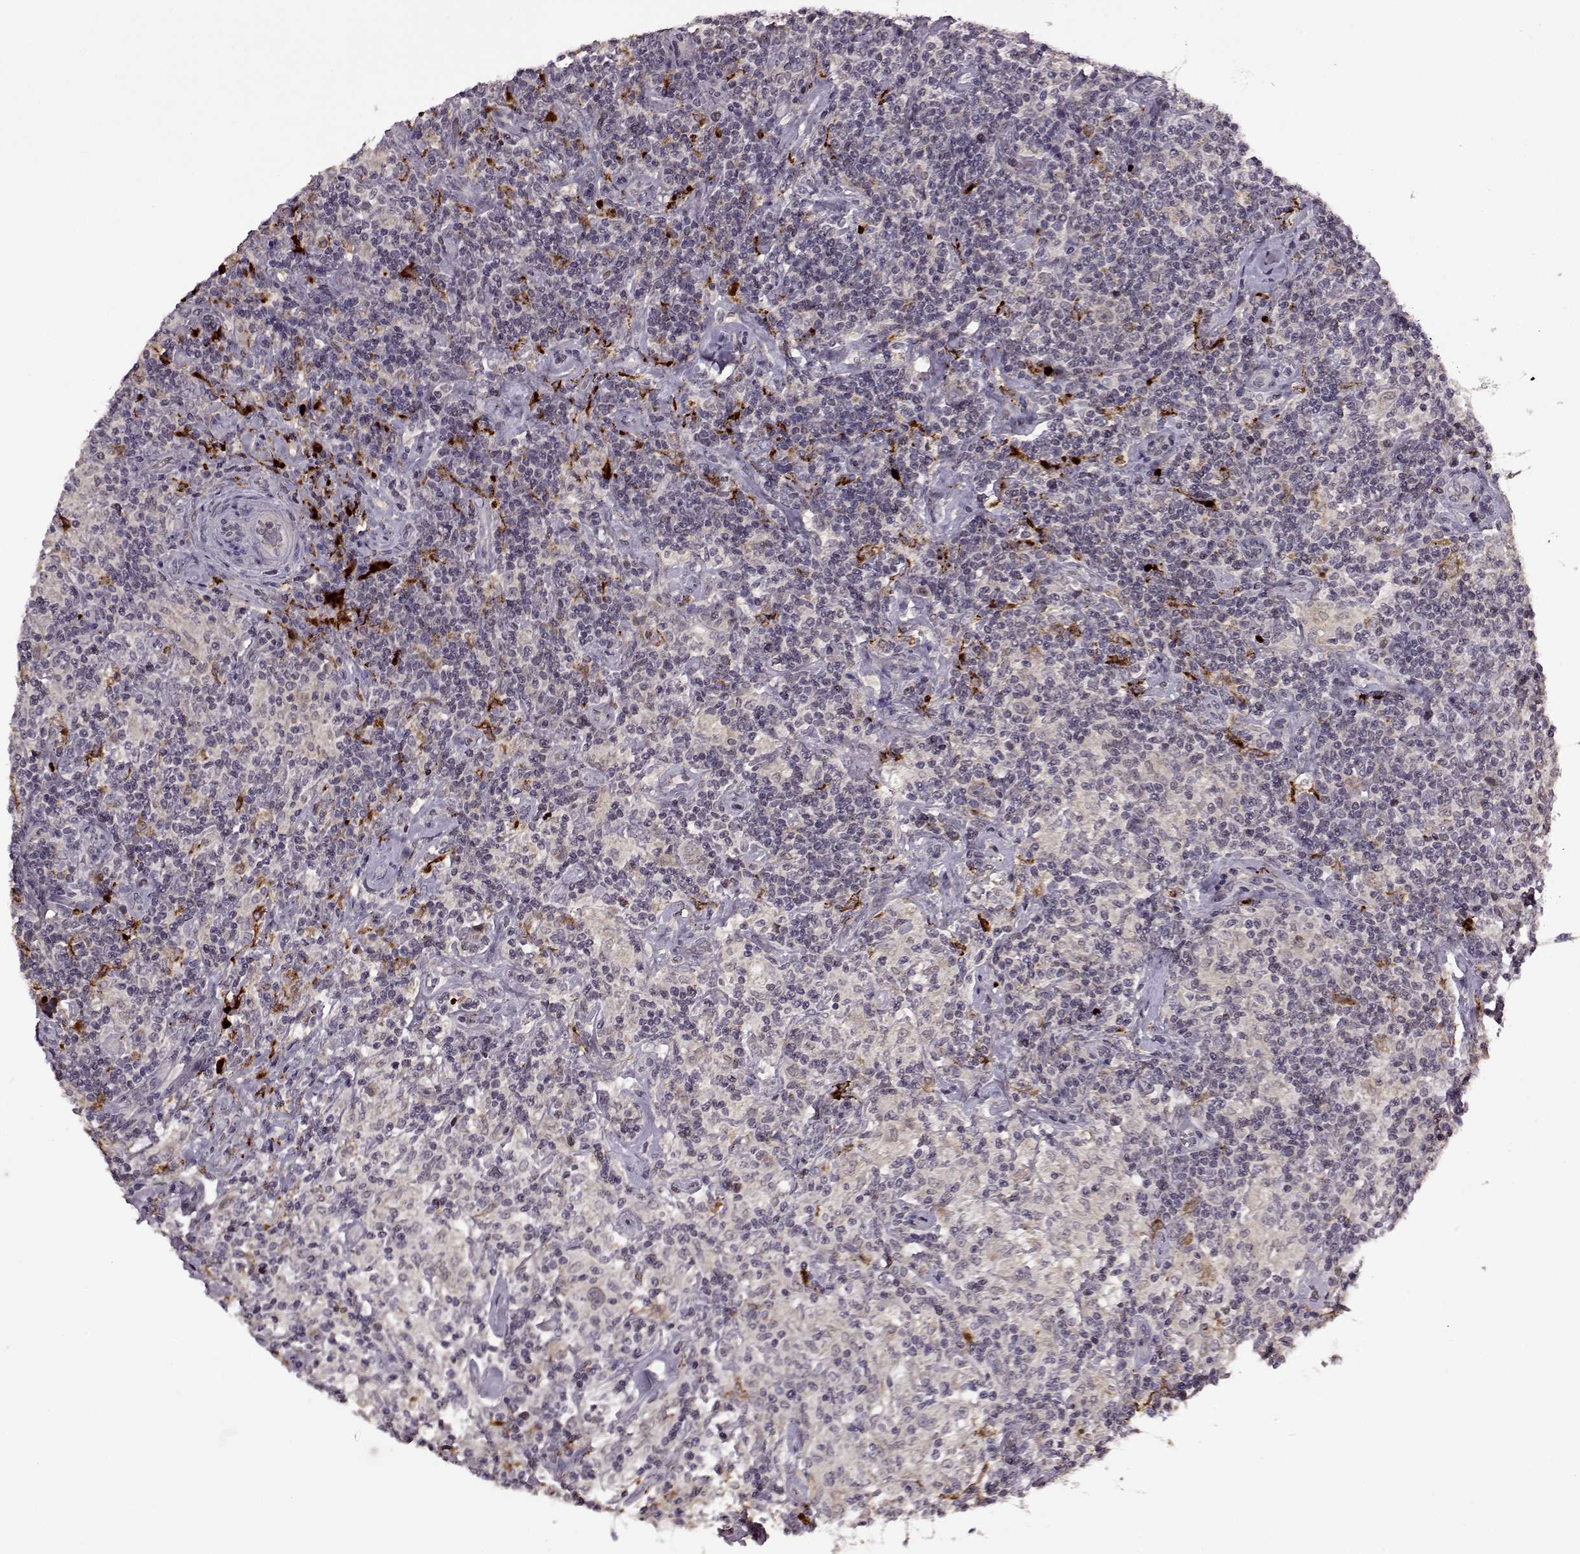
{"staining": {"intensity": "weak", "quantity": ">75%", "location": "cytoplasmic/membranous"}, "tissue": "lymphoma", "cell_type": "Tumor cells", "image_type": "cancer", "snomed": [{"axis": "morphology", "description": "Hodgkin's disease, NOS"}, {"axis": "topography", "description": "Lymph node"}], "caption": "Tumor cells reveal low levels of weak cytoplasmic/membranous positivity in approximately >75% of cells in Hodgkin's disease.", "gene": "MAIP1", "patient": {"sex": "male", "age": 70}}